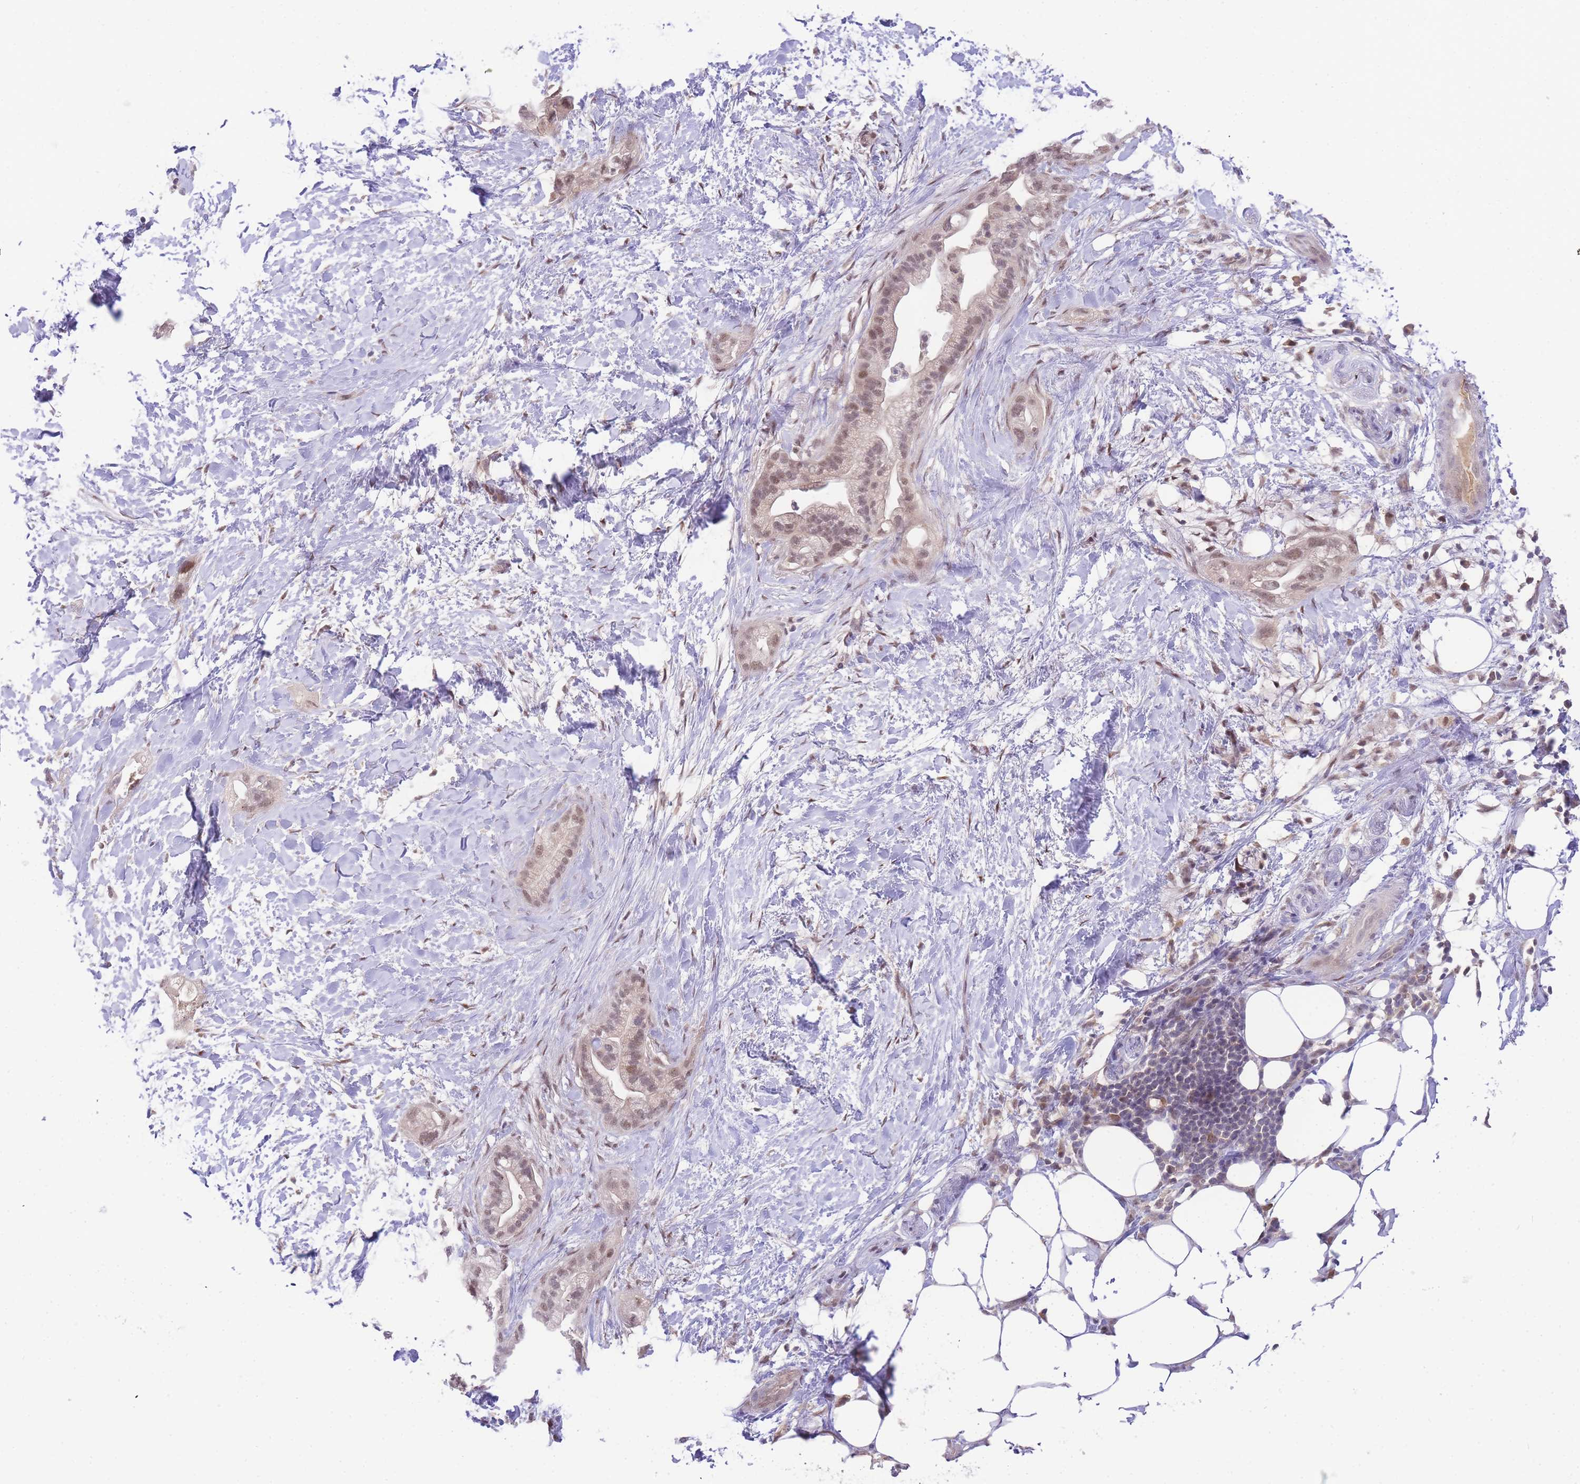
{"staining": {"intensity": "weak", "quantity": ">75%", "location": "nuclear"}, "tissue": "pancreatic cancer", "cell_type": "Tumor cells", "image_type": "cancer", "snomed": [{"axis": "morphology", "description": "Adenocarcinoma, NOS"}, {"axis": "topography", "description": "Pancreas"}], "caption": "IHC photomicrograph of neoplastic tissue: human adenocarcinoma (pancreatic) stained using IHC shows low levels of weak protein expression localized specifically in the nuclear of tumor cells, appearing as a nuclear brown color.", "gene": "PUS10", "patient": {"sex": "male", "age": 44}}